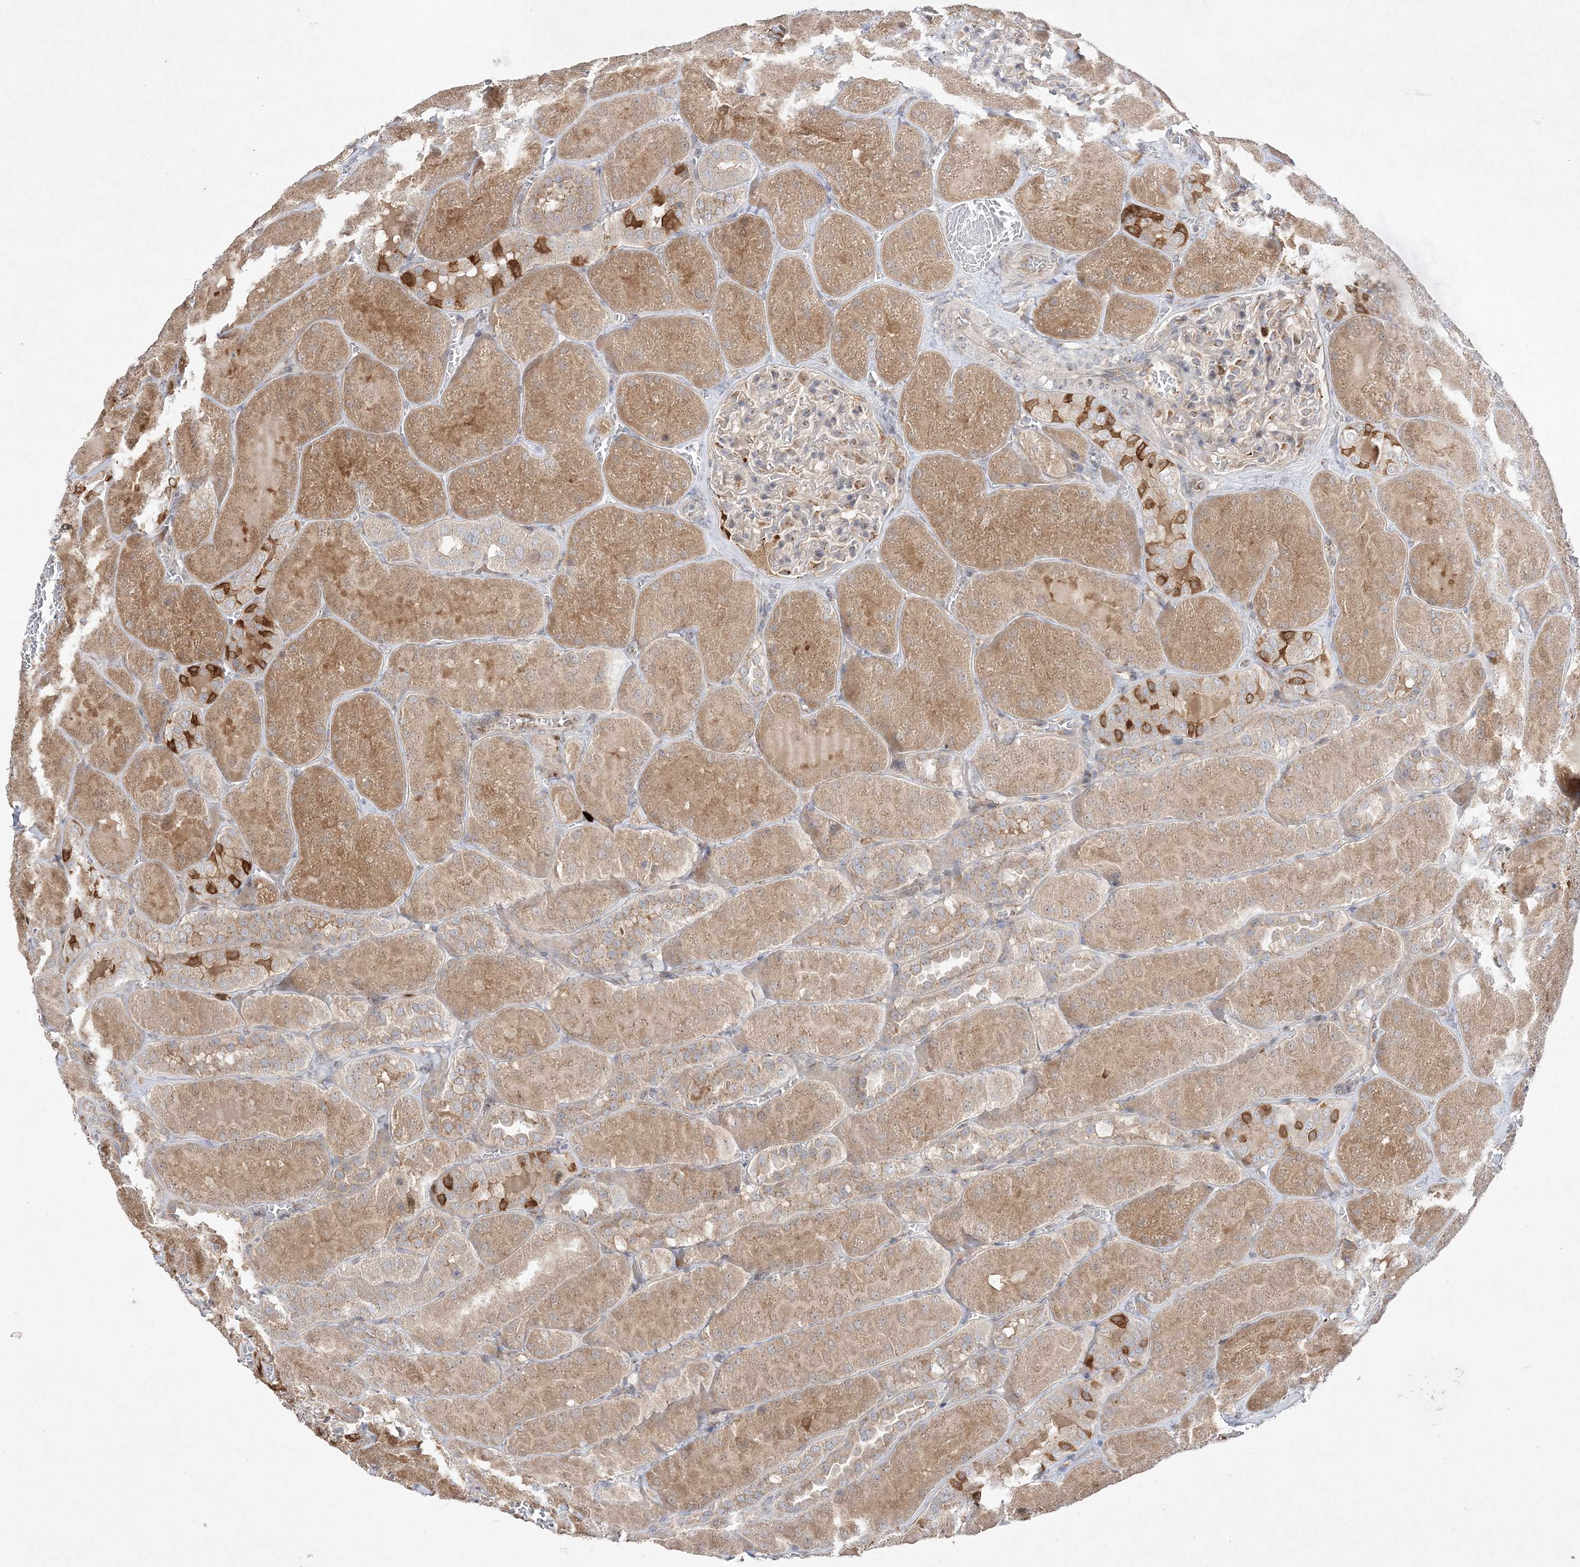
{"staining": {"intensity": "weak", "quantity": "<25%", "location": "cytoplasmic/membranous"}, "tissue": "kidney", "cell_type": "Cells in glomeruli", "image_type": "normal", "snomed": [{"axis": "morphology", "description": "Normal tissue, NOS"}, {"axis": "topography", "description": "Kidney"}], "caption": "This micrograph is of benign kidney stained with immunohistochemistry to label a protein in brown with the nuclei are counter-stained blue. There is no expression in cells in glomeruli.", "gene": "CLNK", "patient": {"sex": "male", "age": 28}}